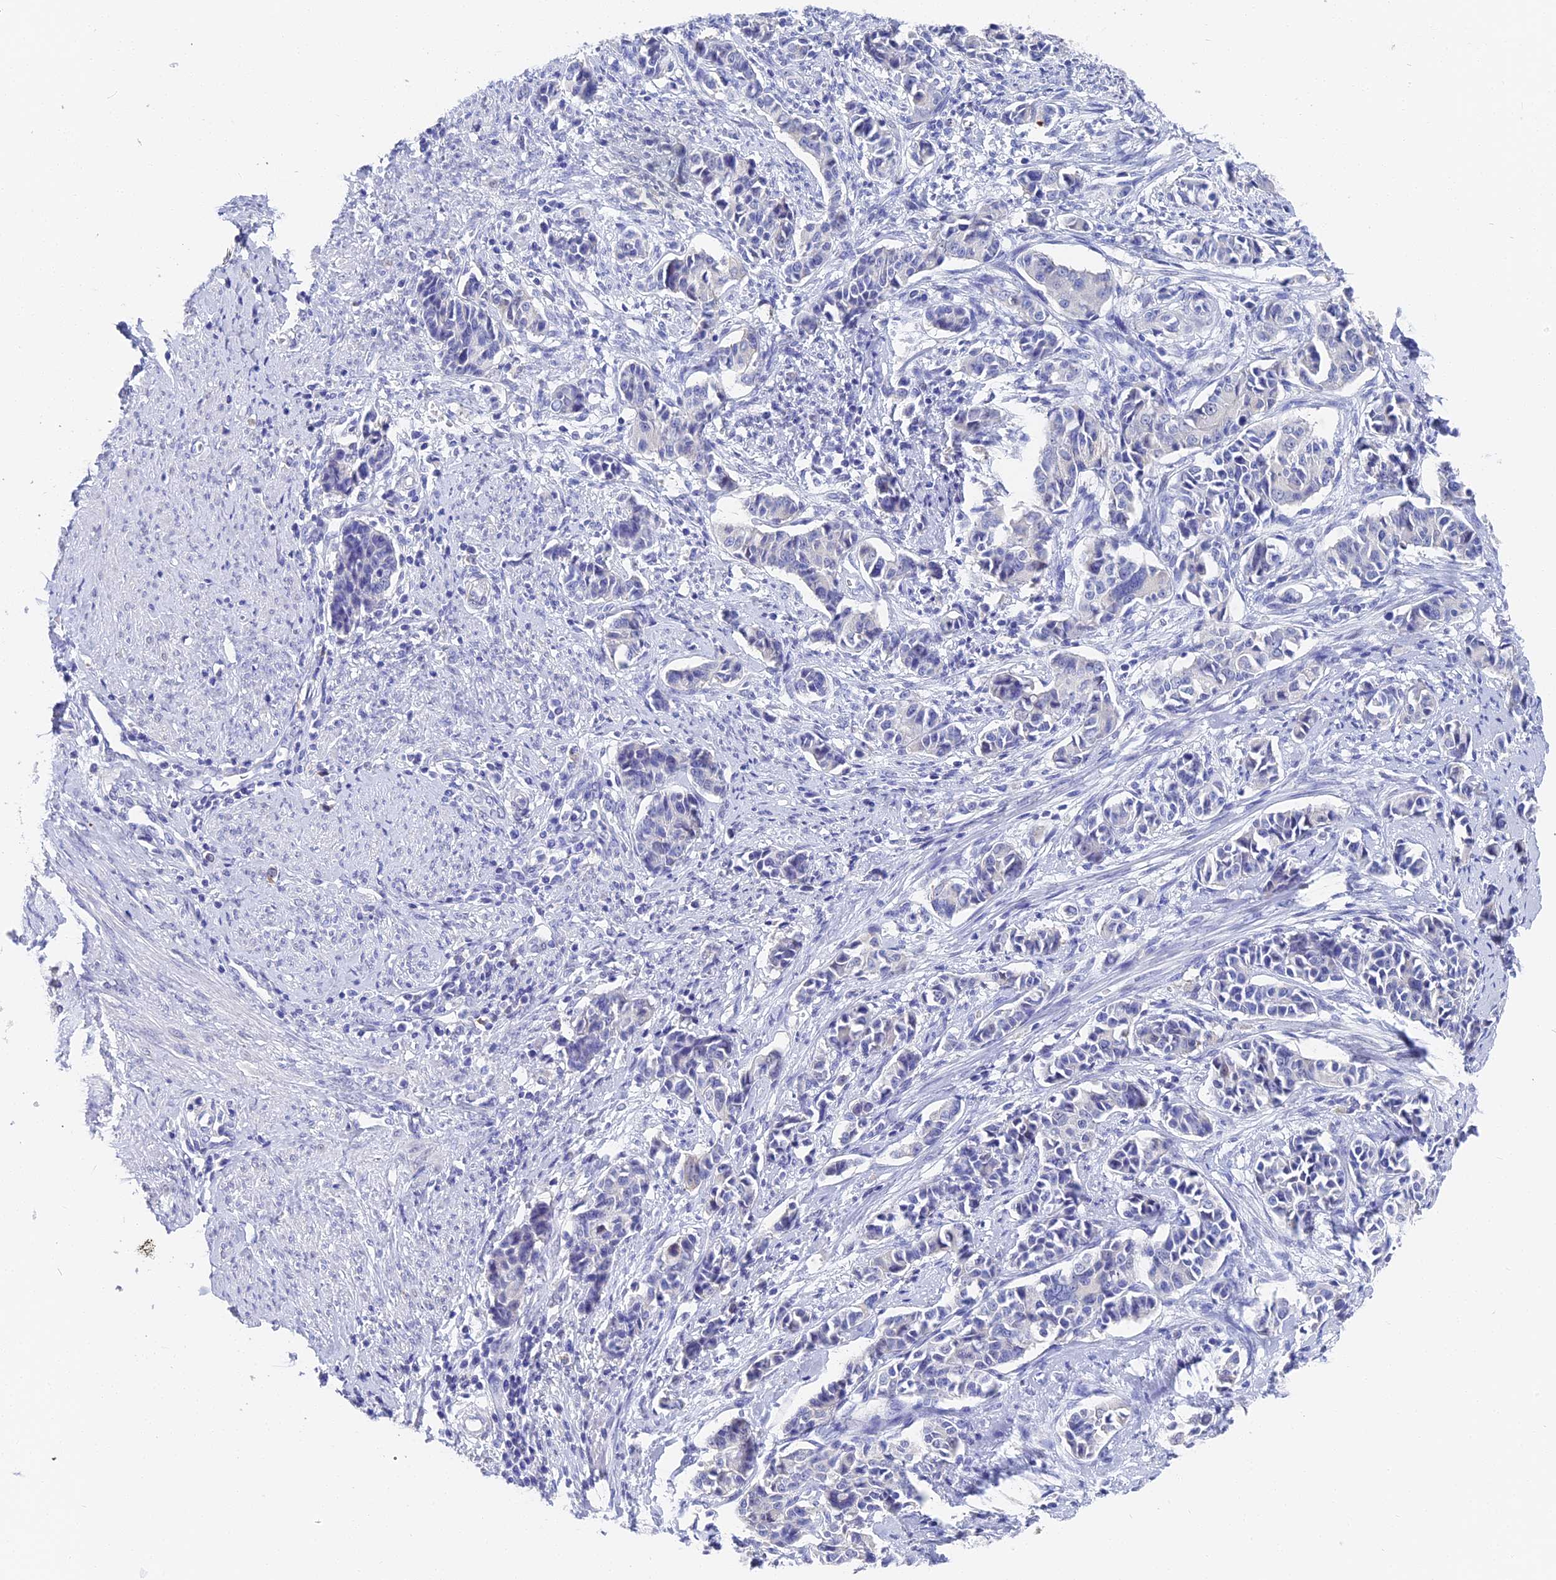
{"staining": {"intensity": "negative", "quantity": "none", "location": "none"}, "tissue": "cervical cancer", "cell_type": "Tumor cells", "image_type": "cancer", "snomed": [{"axis": "morphology", "description": "Normal tissue, NOS"}, {"axis": "morphology", "description": "Squamous cell carcinoma, NOS"}, {"axis": "topography", "description": "Cervix"}], "caption": "An immunohistochemistry image of squamous cell carcinoma (cervical) is shown. There is no staining in tumor cells of squamous cell carcinoma (cervical). (DAB IHC visualized using brightfield microscopy, high magnification).", "gene": "VPS33B", "patient": {"sex": "female", "age": 35}}